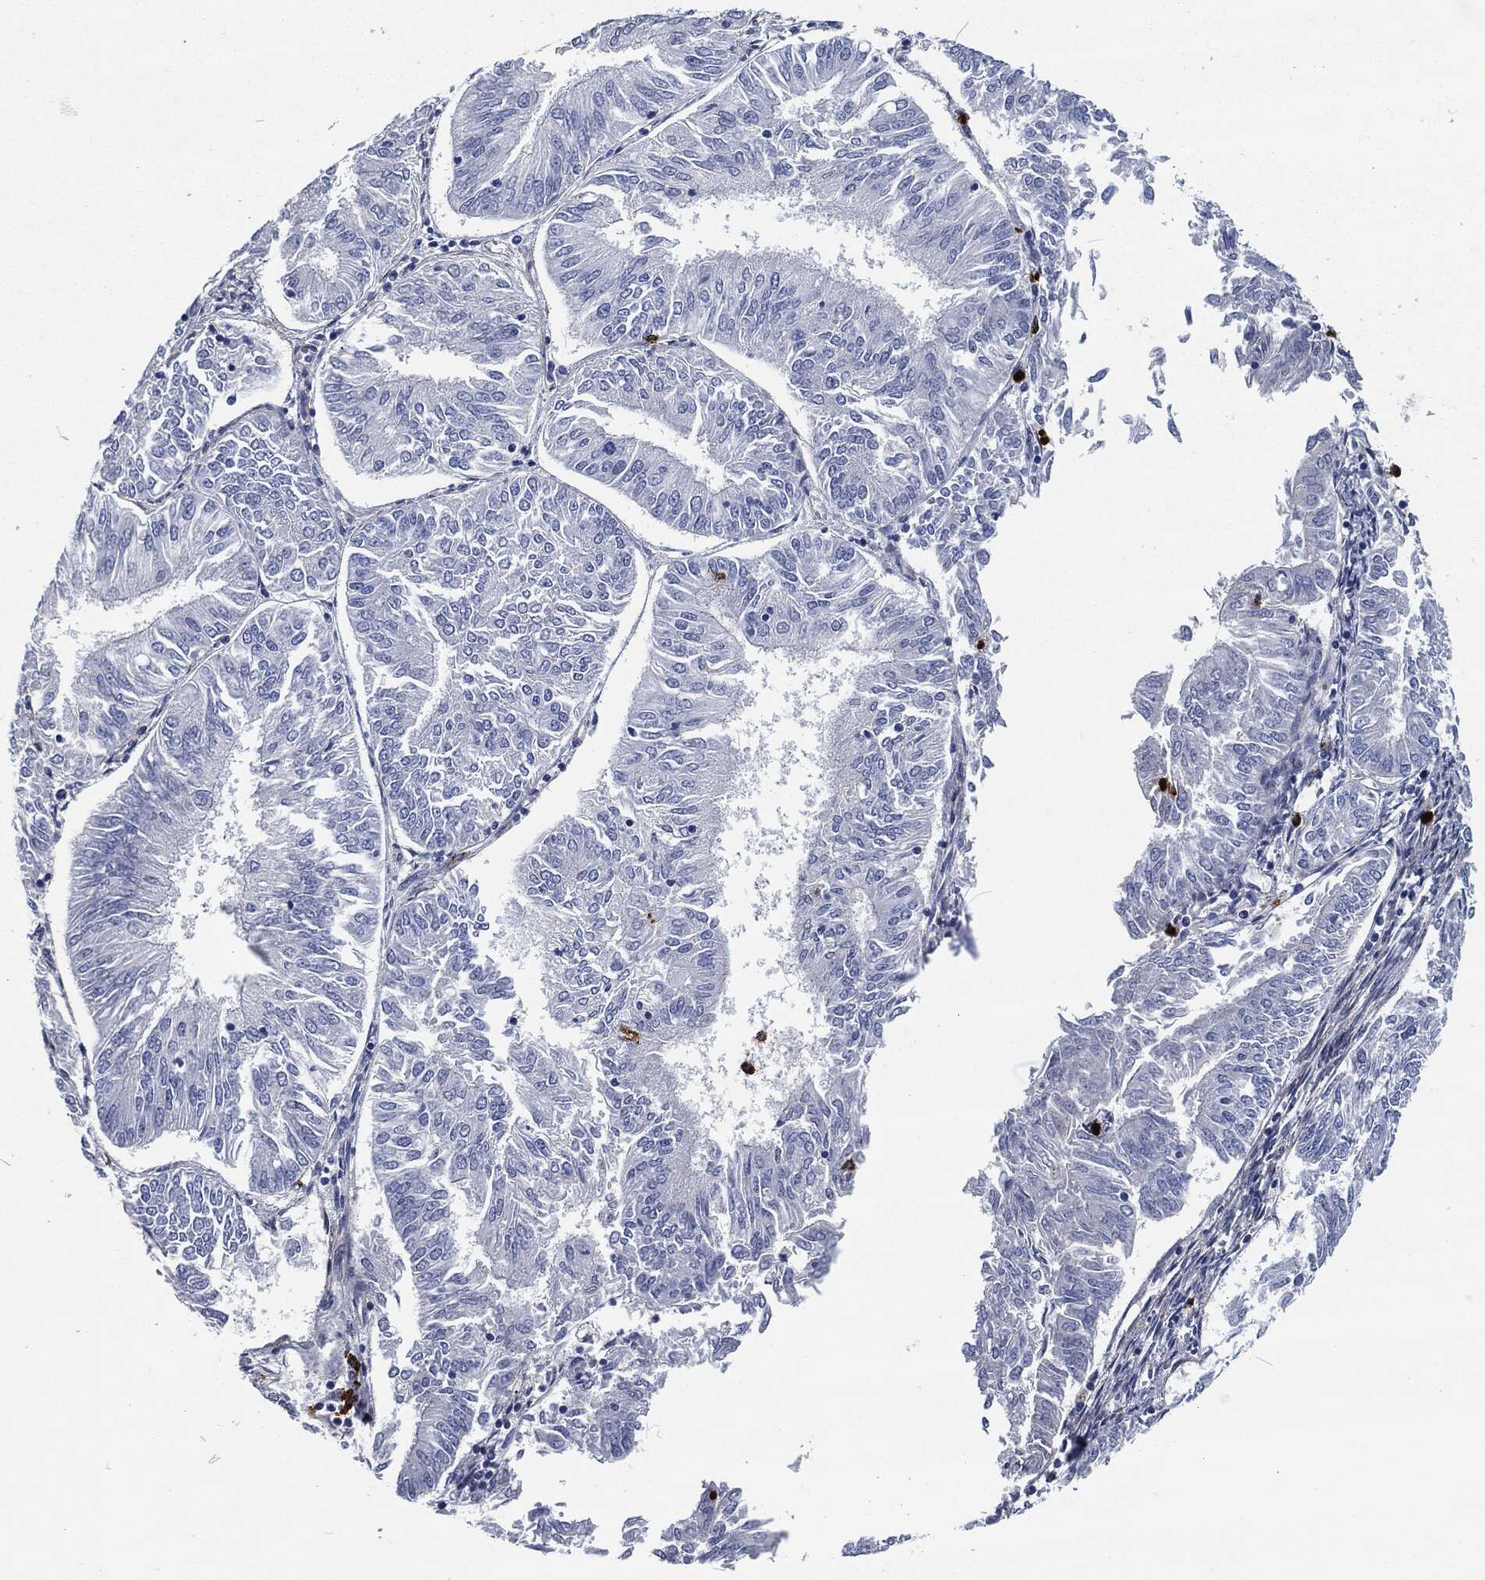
{"staining": {"intensity": "negative", "quantity": "none", "location": "none"}, "tissue": "endometrial cancer", "cell_type": "Tumor cells", "image_type": "cancer", "snomed": [{"axis": "morphology", "description": "Adenocarcinoma, NOS"}, {"axis": "topography", "description": "Endometrium"}], "caption": "An immunohistochemistry image of endometrial cancer (adenocarcinoma) is shown. There is no staining in tumor cells of endometrial cancer (adenocarcinoma).", "gene": "MPO", "patient": {"sex": "female", "age": 58}}